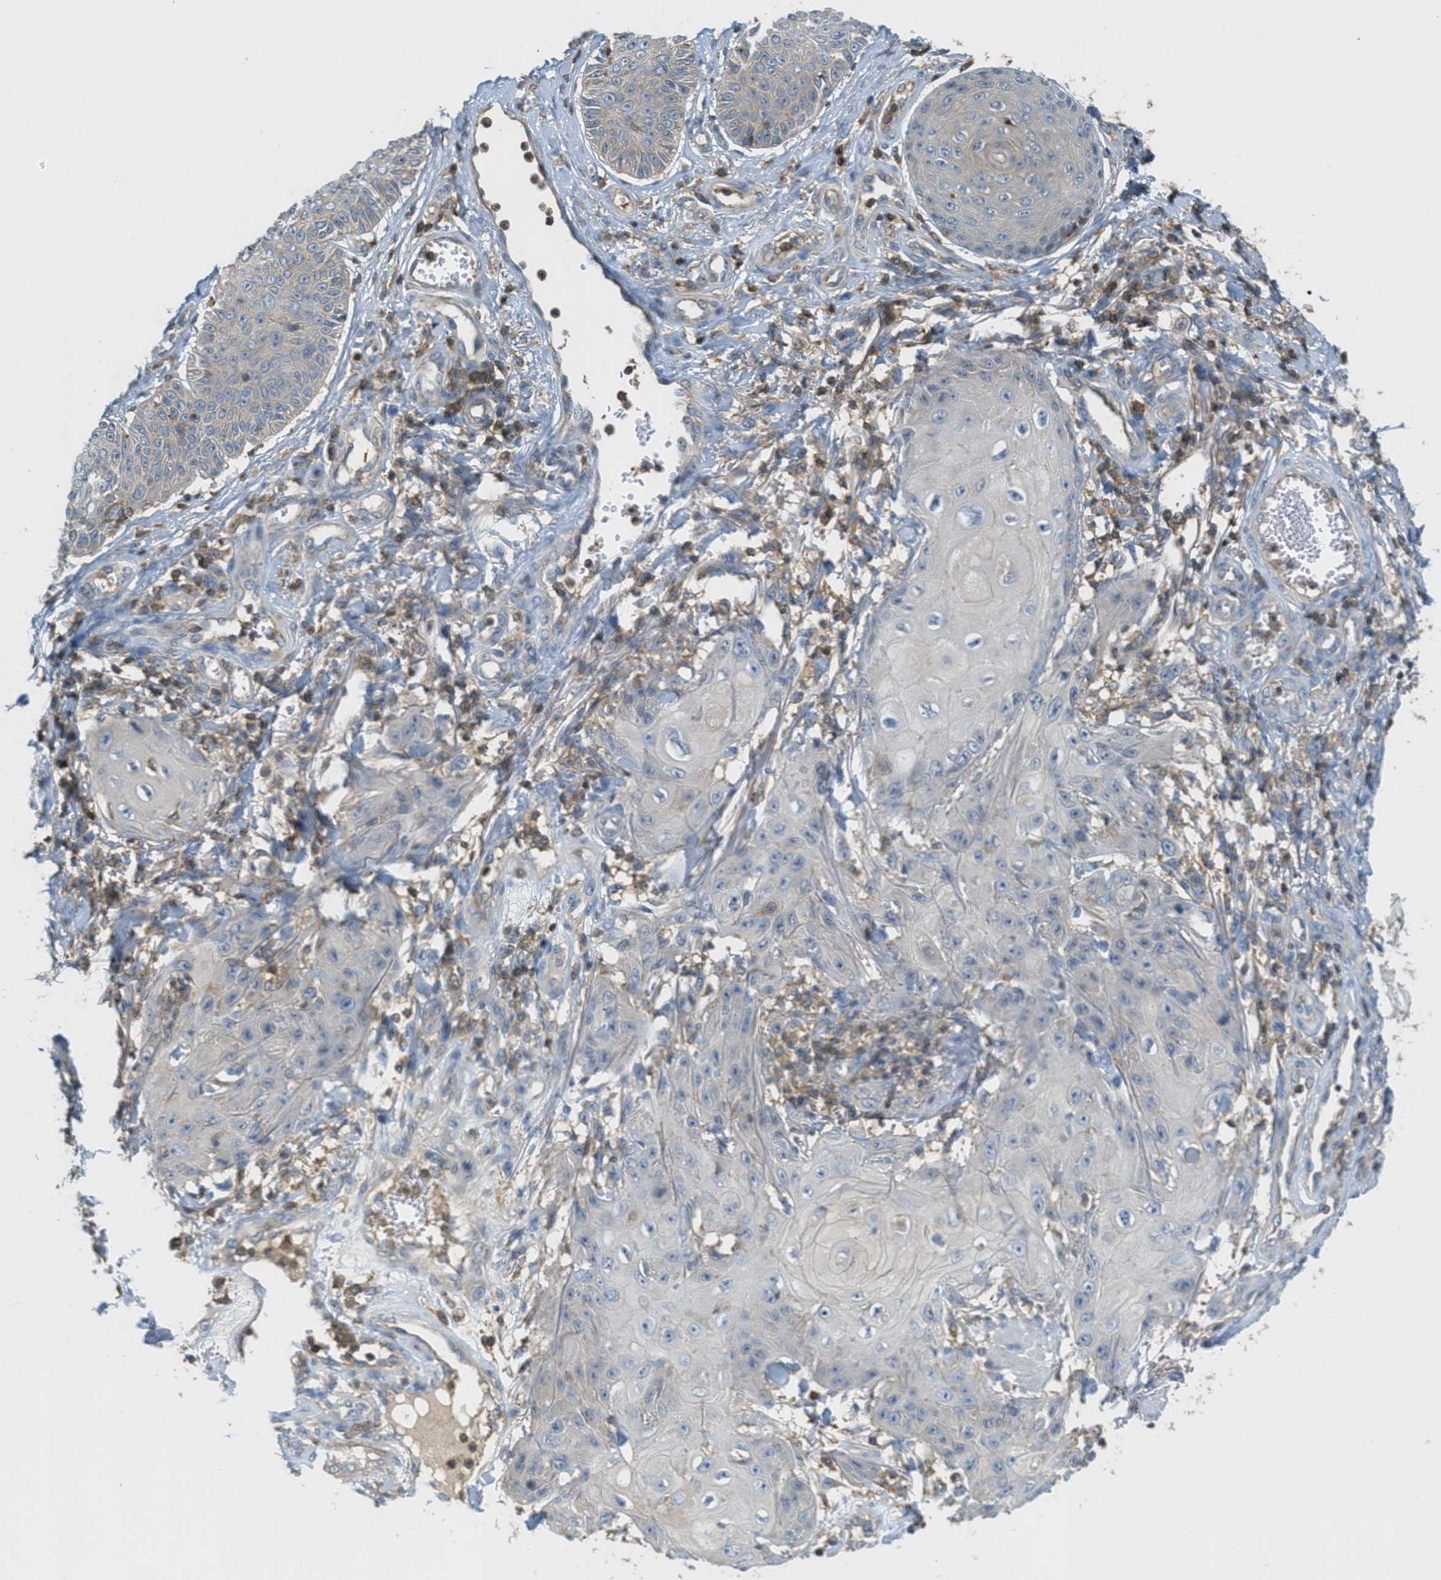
{"staining": {"intensity": "negative", "quantity": "none", "location": "none"}, "tissue": "skin cancer", "cell_type": "Tumor cells", "image_type": "cancer", "snomed": [{"axis": "morphology", "description": "Squamous cell carcinoma, NOS"}, {"axis": "topography", "description": "Skin"}], "caption": "This is an immunohistochemistry (IHC) image of human skin cancer (squamous cell carcinoma). There is no positivity in tumor cells.", "gene": "GRIK2", "patient": {"sex": "male", "age": 74}}